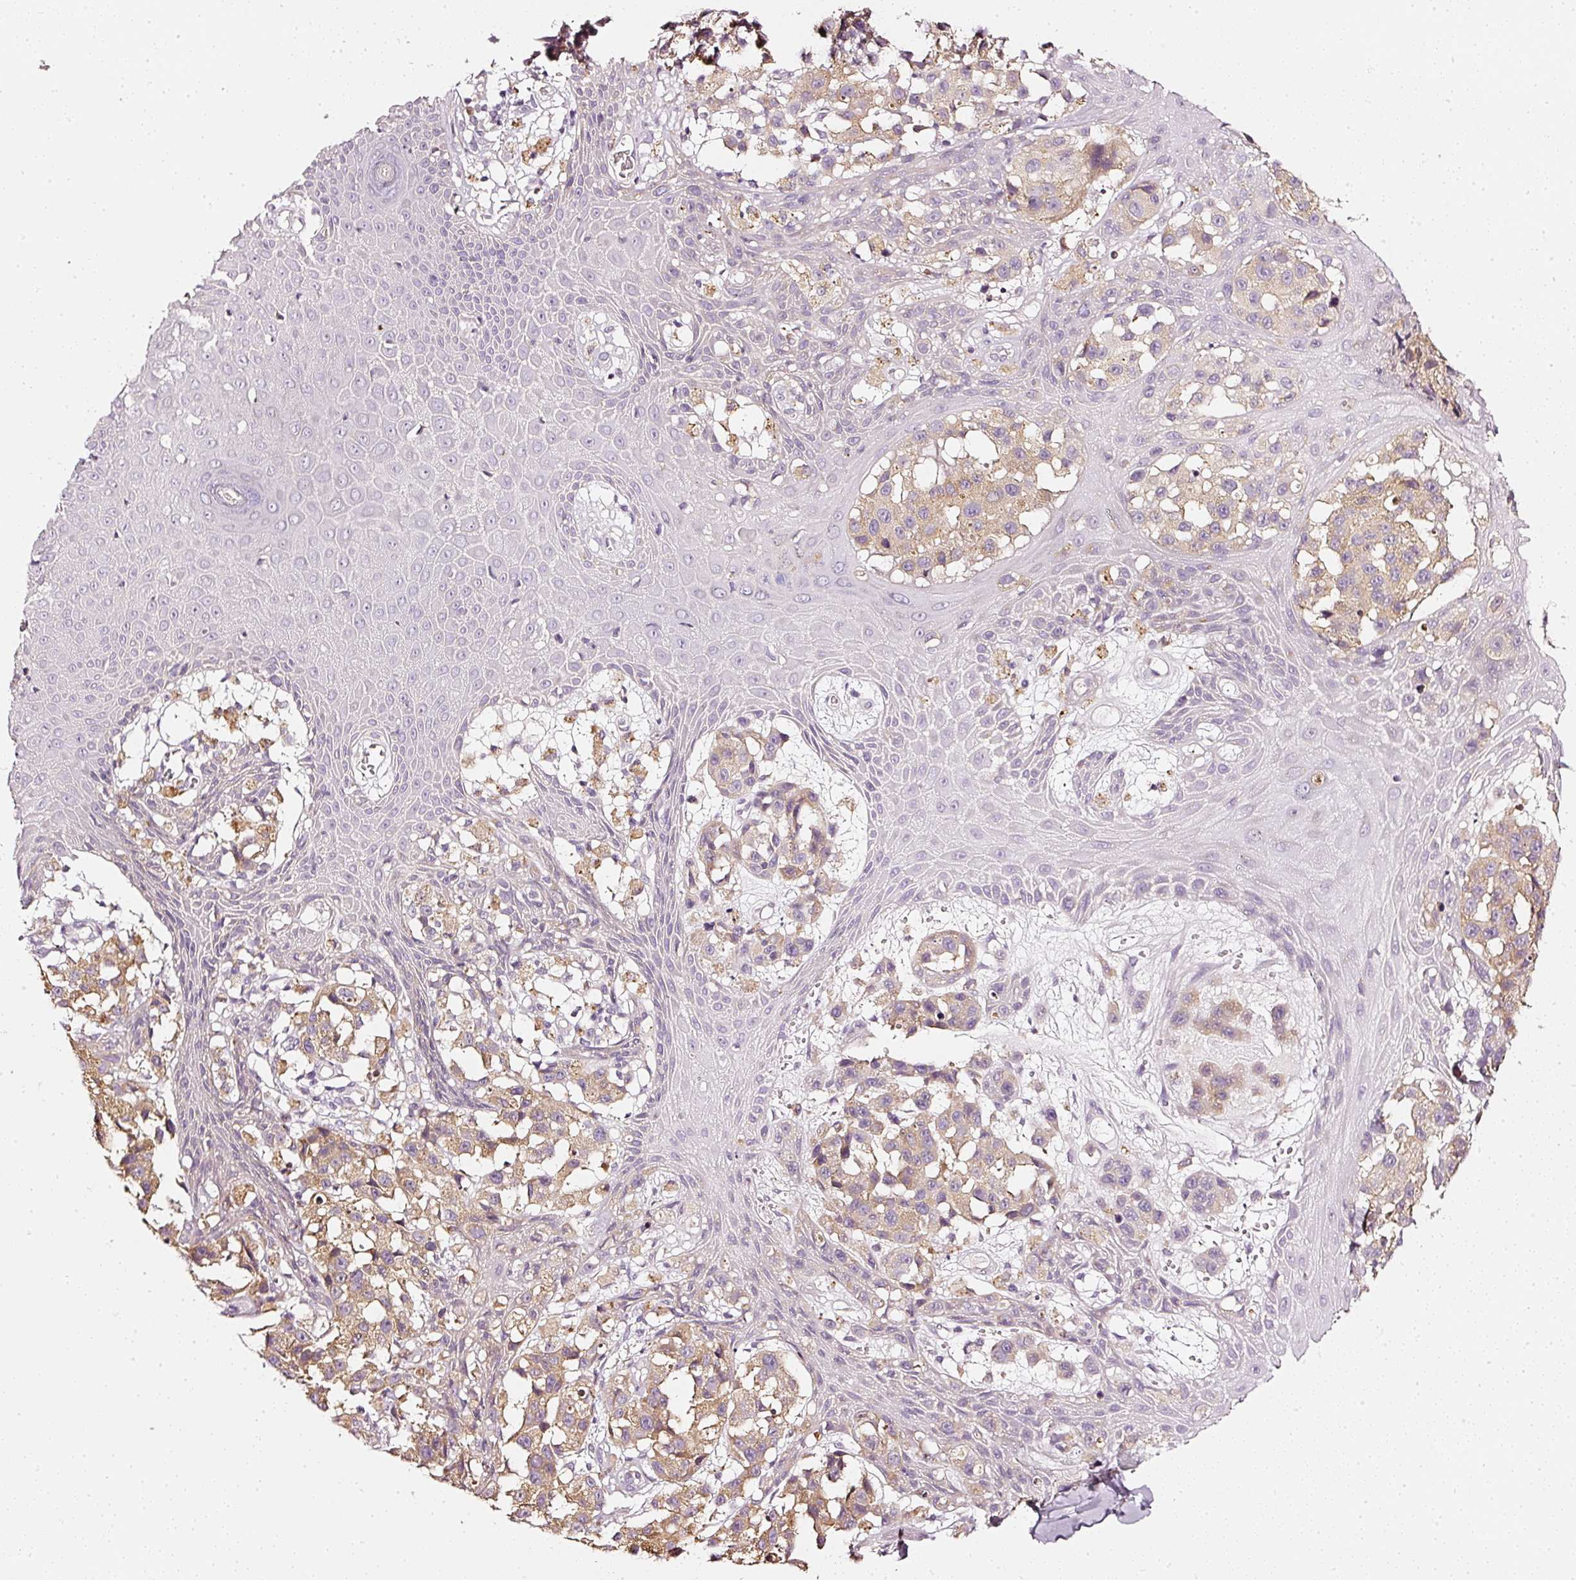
{"staining": {"intensity": "moderate", "quantity": ">75%", "location": "cytoplasmic/membranous"}, "tissue": "melanoma", "cell_type": "Tumor cells", "image_type": "cancer", "snomed": [{"axis": "morphology", "description": "Malignant melanoma, NOS"}, {"axis": "topography", "description": "Skin"}], "caption": "The photomicrograph displays a brown stain indicating the presence of a protein in the cytoplasmic/membranous of tumor cells in malignant melanoma.", "gene": "CNP", "patient": {"sex": "male", "age": 39}}